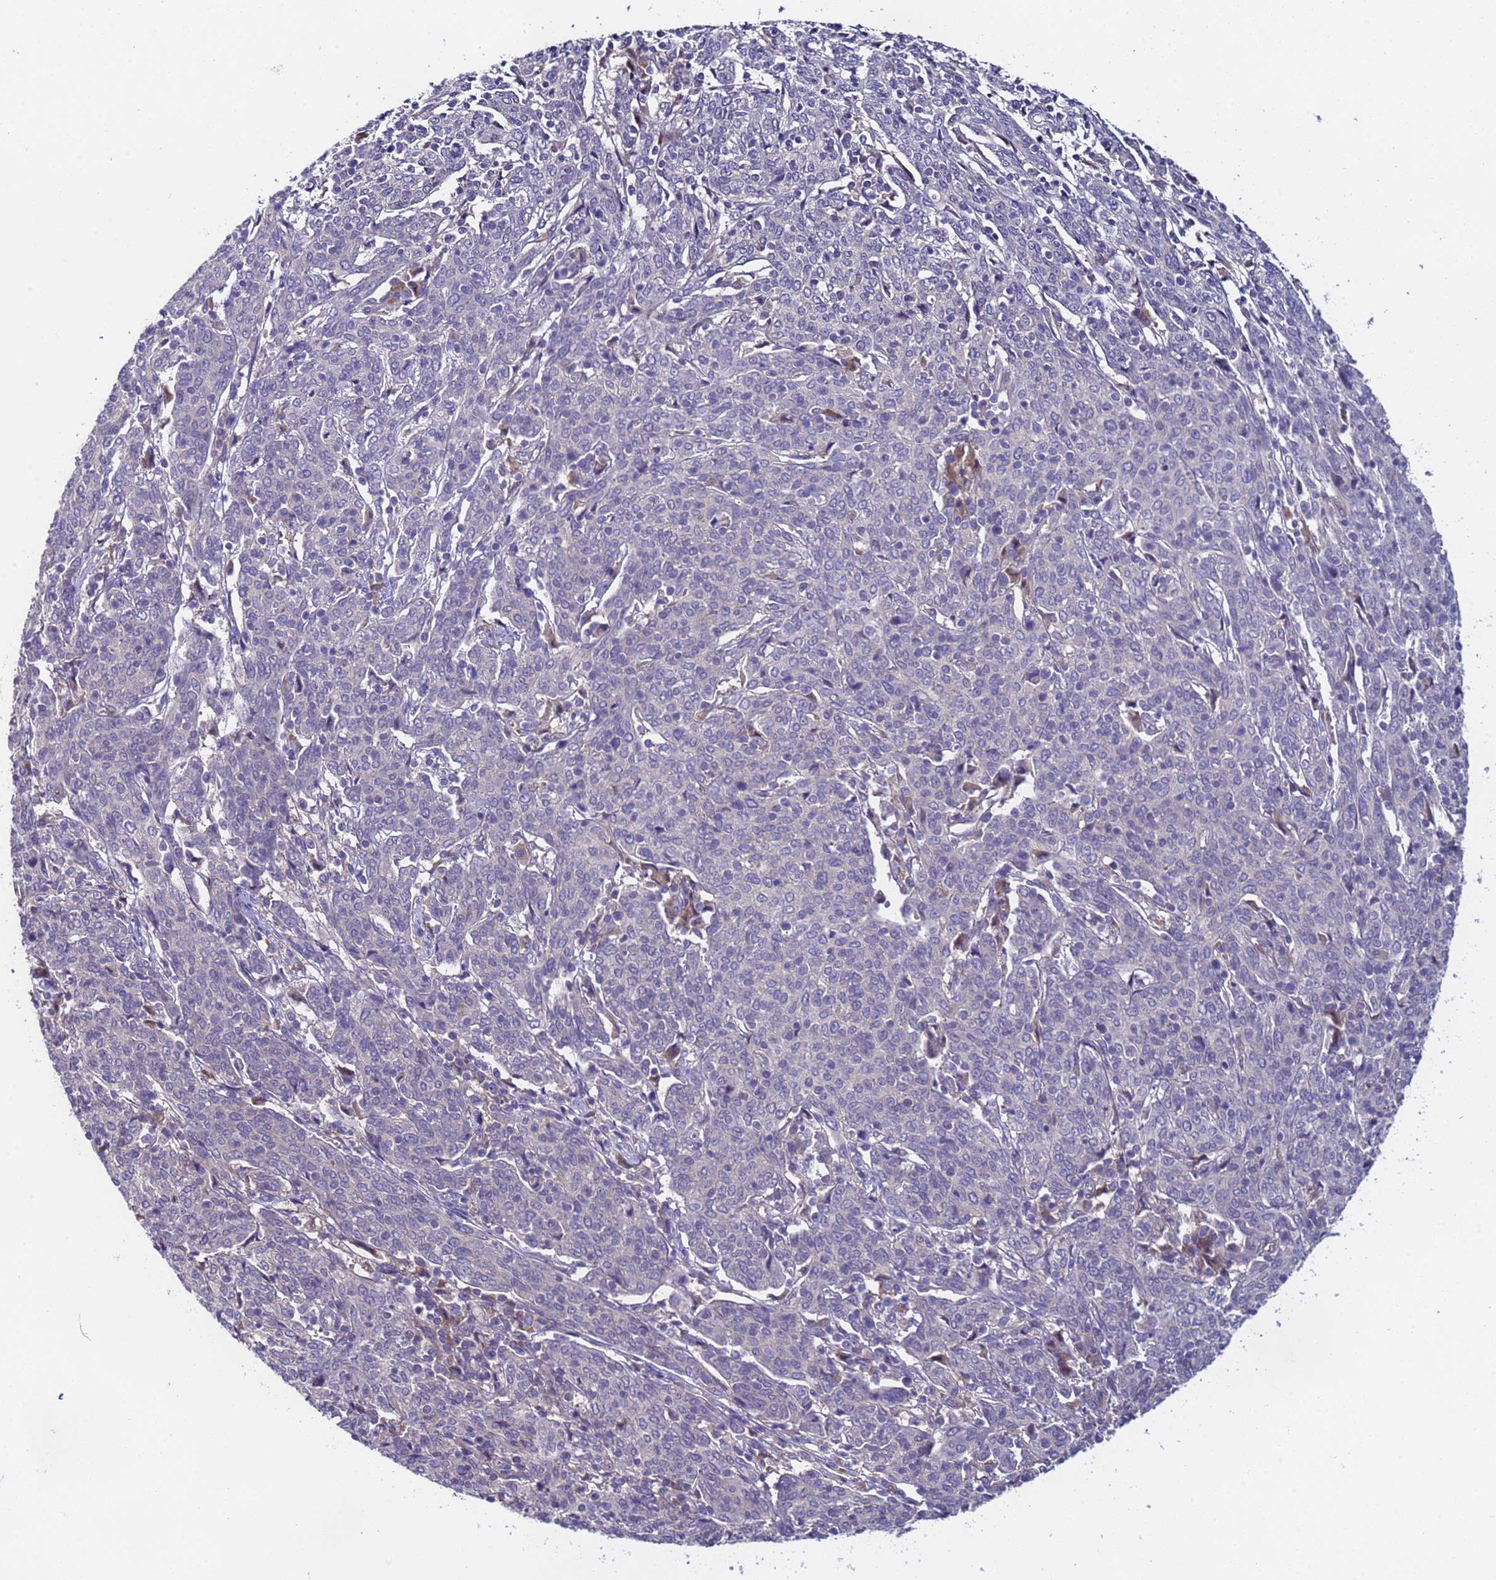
{"staining": {"intensity": "negative", "quantity": "none", "location": "none"}, "tissue": "cervical cancer", "cell_type": "Tumor cells", "image_type": "cancer", "snomed": [{"axis": "morphology", "description": "Squamous cell carcinoma, NOS"}, {"axis": "topography", "description": "Cervix"}], "caption": "Cervical cancer (squamous cell carcinoma) stained for a protein using IHC displays no staining tumor cells.", "gene": "ZNF248", "patient": {"sex": "female", "age": 67}}